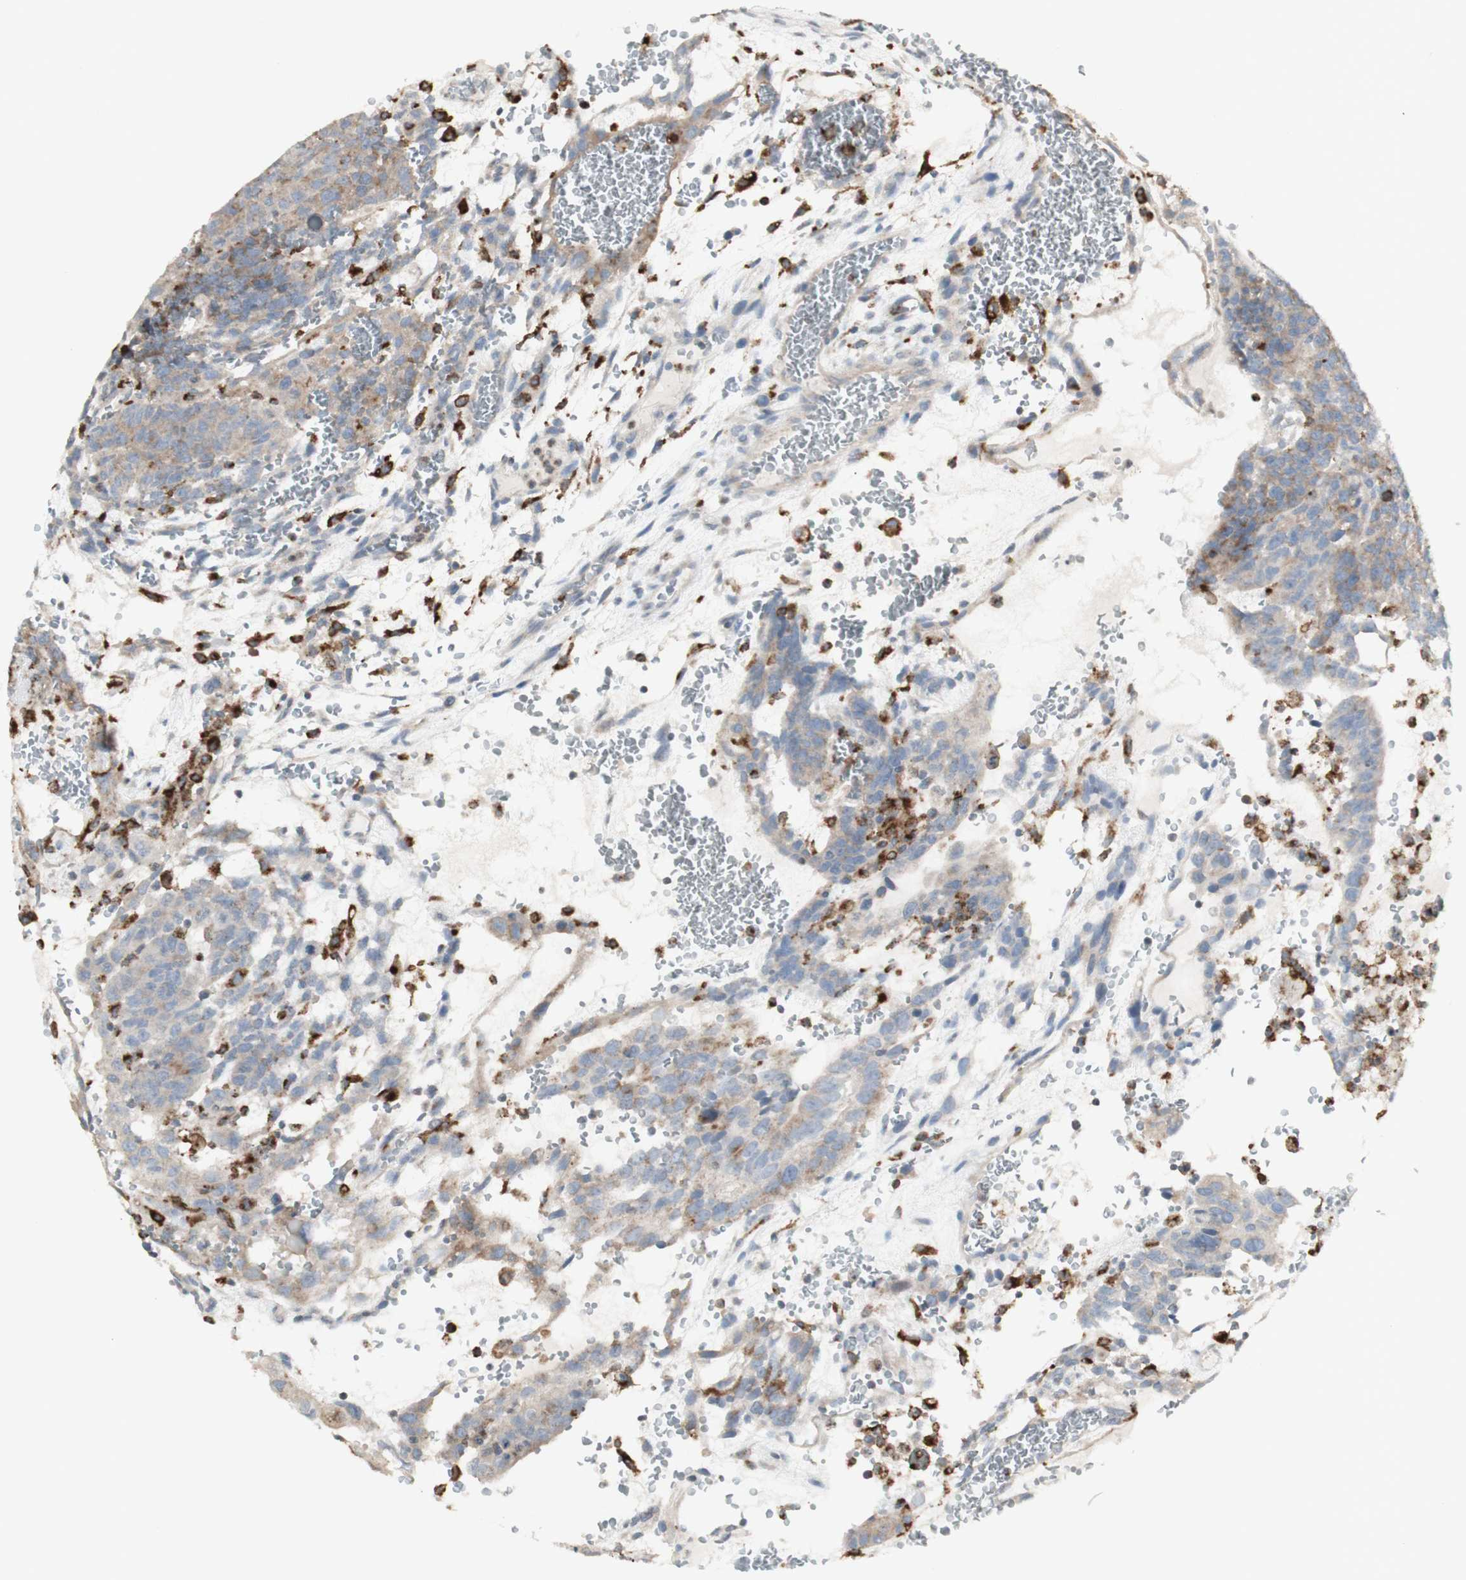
{"staining": {"intensity": "weak", "quantity": ">75%", "location": "cytoplasmic/membranous"}, "tissue": "testis cancer", "cell_type": "Tumor cells", "image_type": "cancer", "snomed": [{"axis": "morphology", "description": "Seminoma, NOS"}, {"axis": "morphology", "description": "Carcinoma, Embryonal, NOS"}, {"axis": "topography", "description": "Testis"}], "caption": "There is low levels of weak cytoplasmic/membranous staining in tumor cells of testis seminoma, as demonstrated by immunohistochemical staining (brown color).", "gene": "ATP6V1E1", "patient": {"sex": "male", "age": 52}}